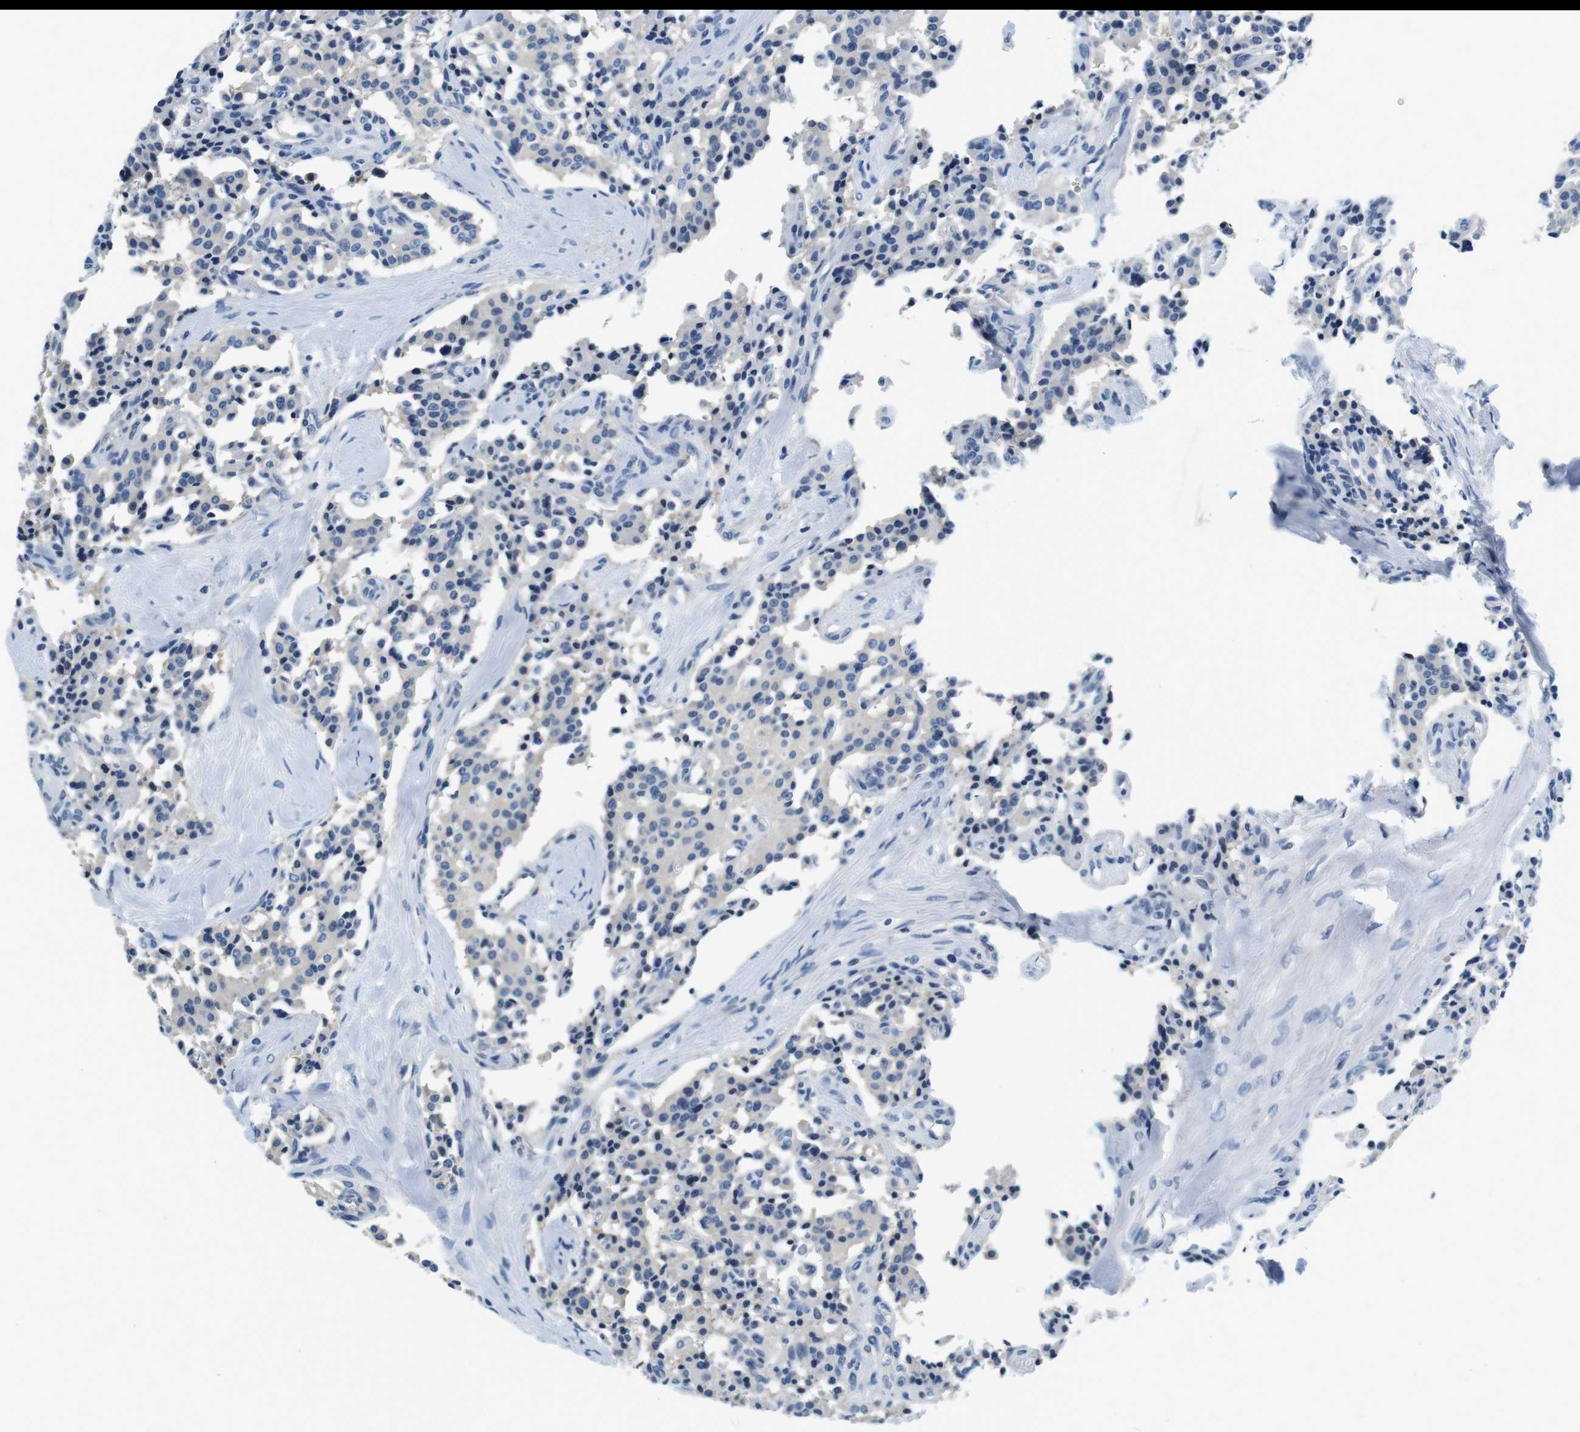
{"staining": {"intensity": "negative", "quantity": "none", "location": "none"}, "tissue": "carcinoid", "cell_type": "Tumor cells", "image_type": "cancer", "snomed": [{"axis": "morphology", "description": "Carcinoid, malignant, NOS"}, {"axis": "topography", "description": "Lung"}], "caption": "Malignant carcinoid was stained to show a protein in brown. There is no significant staining in tumor cells. (DAB (3,3'-diaminobenzidine) immunohistochemistry visualized using brightfield microscopy, high magnification).", "gene": "KCNJ5", "patient": {"sex": "male", "age": 30}}